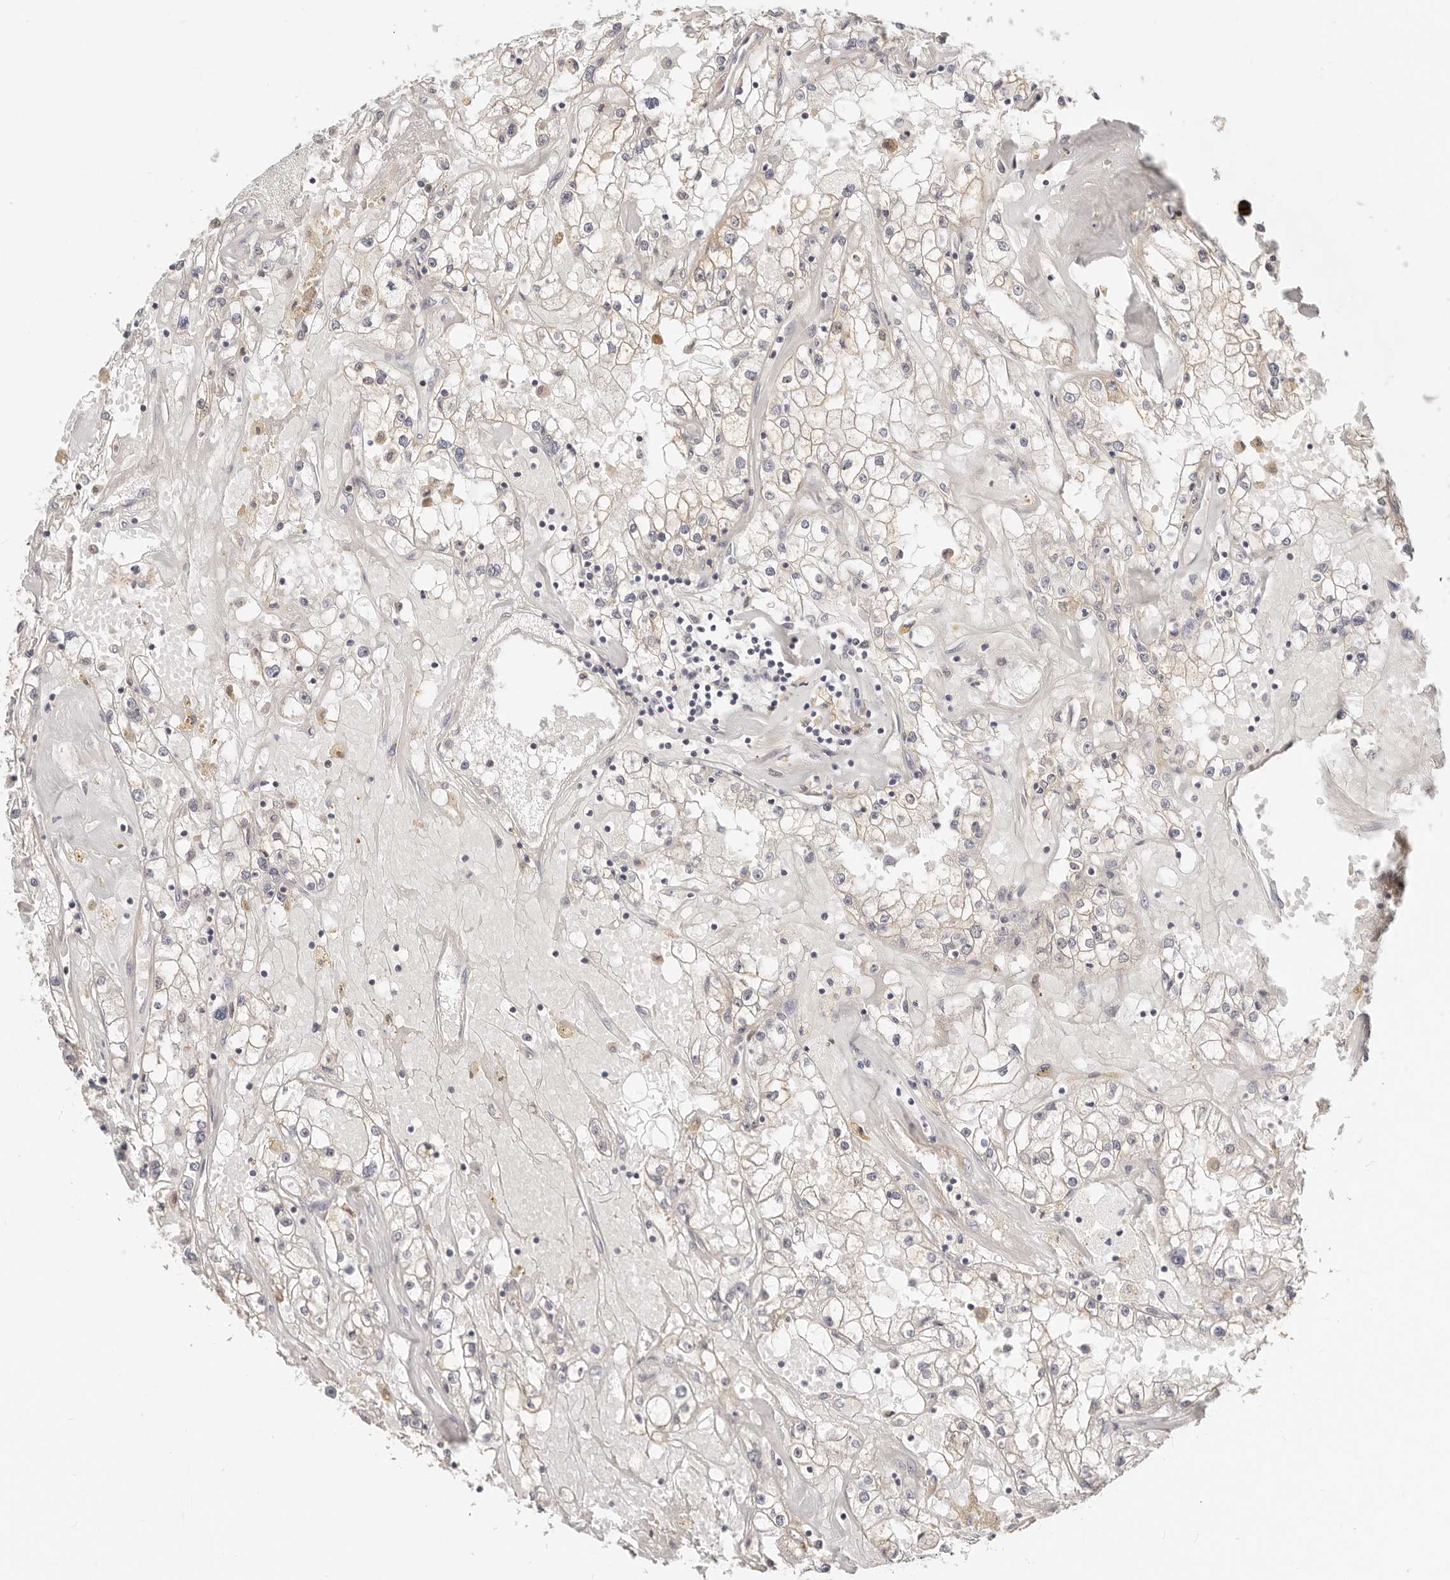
{"staining": {"intensity": "weak", "quantity": "<25%", "location": "cytoplasmic/membranous"}, "tissue": "renal cancer", "cell_type": "Tumor cells", "image_type": "cancer", "snomed": [{"axis": "morphology", "description": "Adenocarcinoma, NOS"}, {"axis": "topography", "description": "Kidney"}], "caption": "There is no significant staining in tumor cells of renal adenocarcinoma.", "gene": "ZRANB1", "patient": {"sex": "male", "age": 56}}